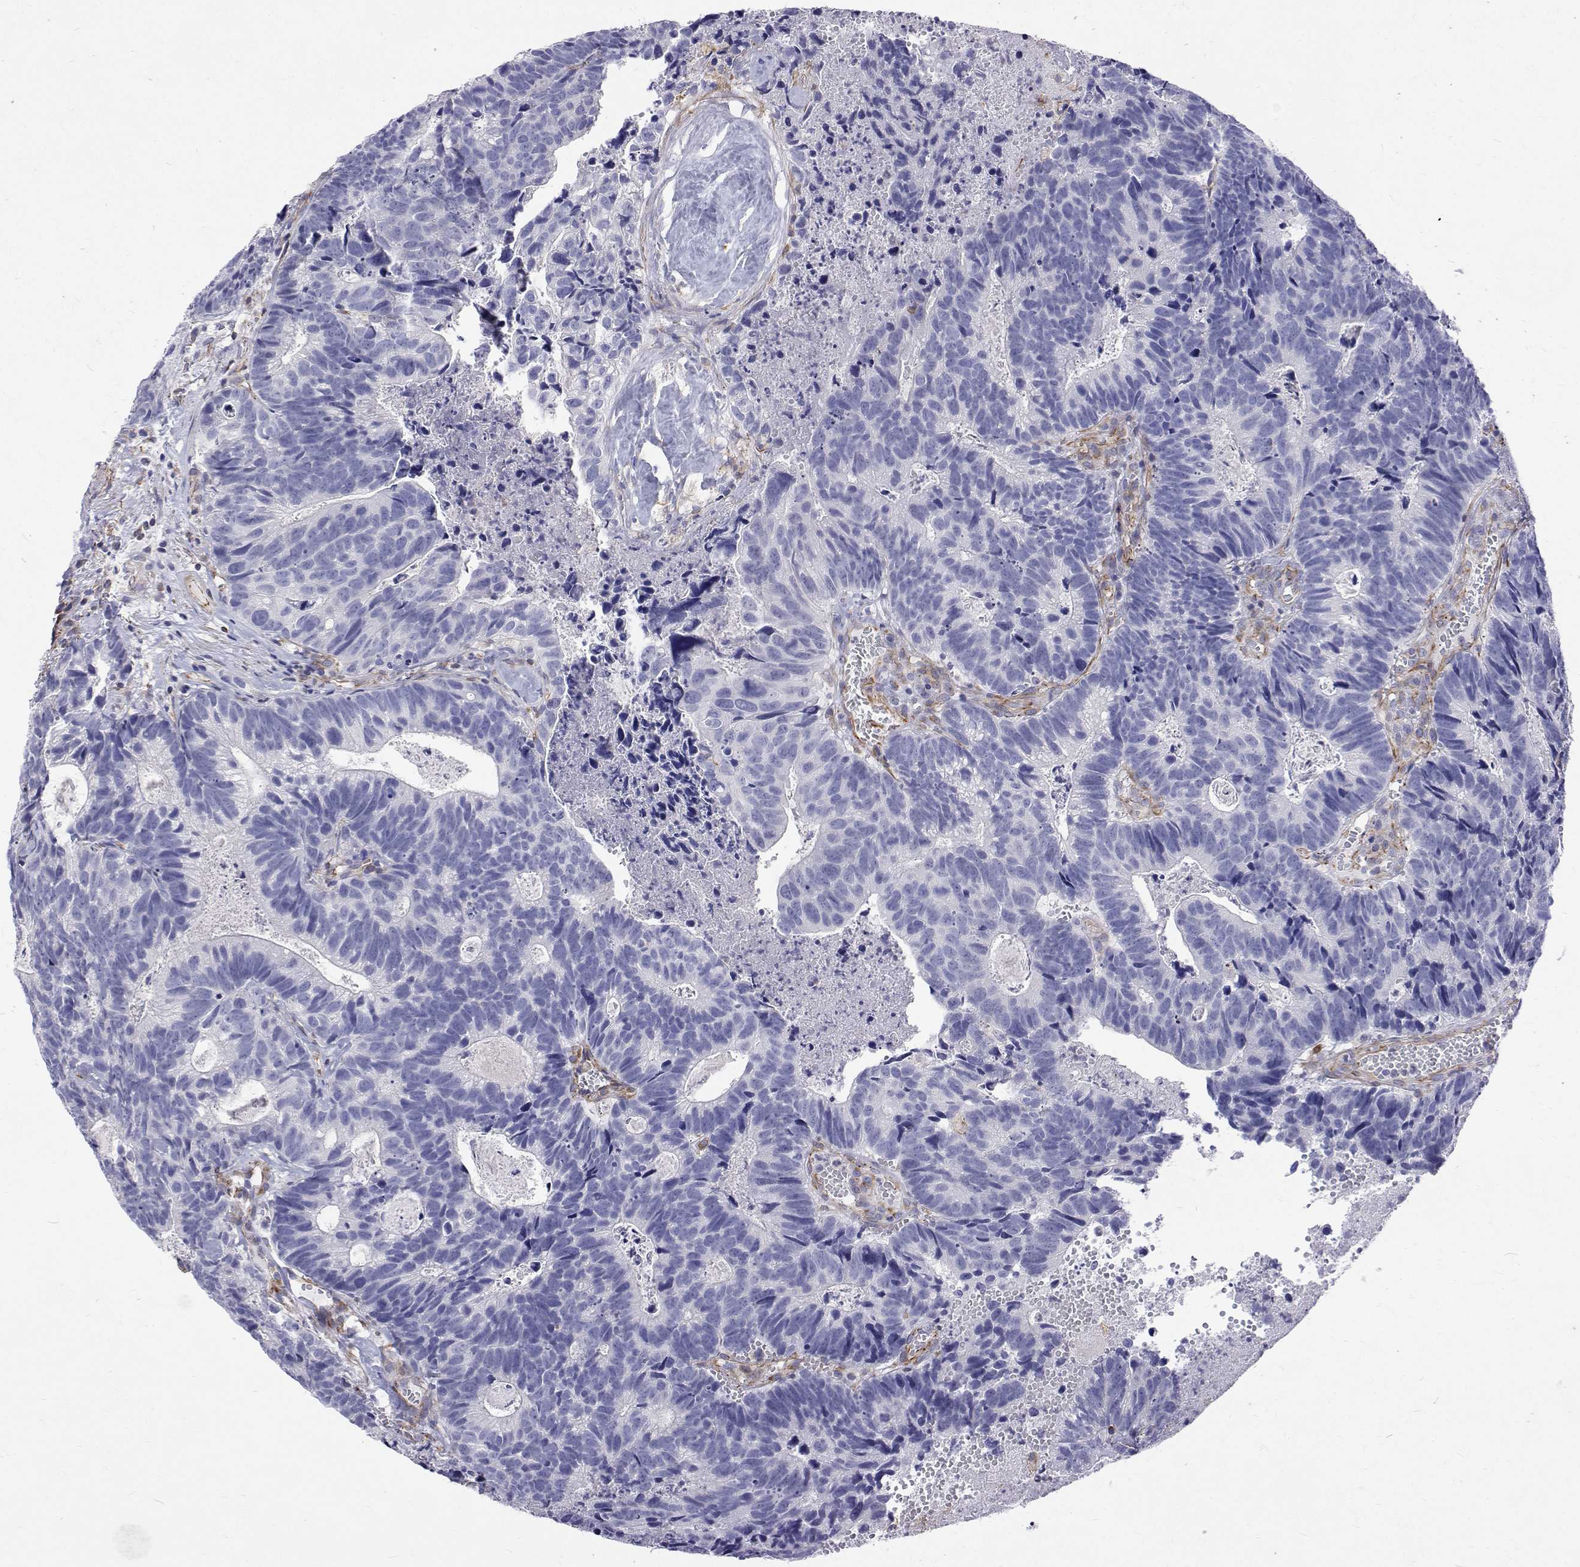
{"staining": {"intensity": "negative", "quantity": "none", "location": "none"}, "tissue": "head and neck cancer", "cell_type": "Tumor cells", "image_type": "cancer", "snomed": [{"axis": "morphology", "description": "Adenocarcinoma, NOS"}, {"axis": "topography", "description": "Head-Neck"}], "caption": "There is no significant expression in tumor cells of head and neck cancer (adenocarcinoma).", "gene": "OPRPN", "patient": {"sex": "male", "age": 62}}